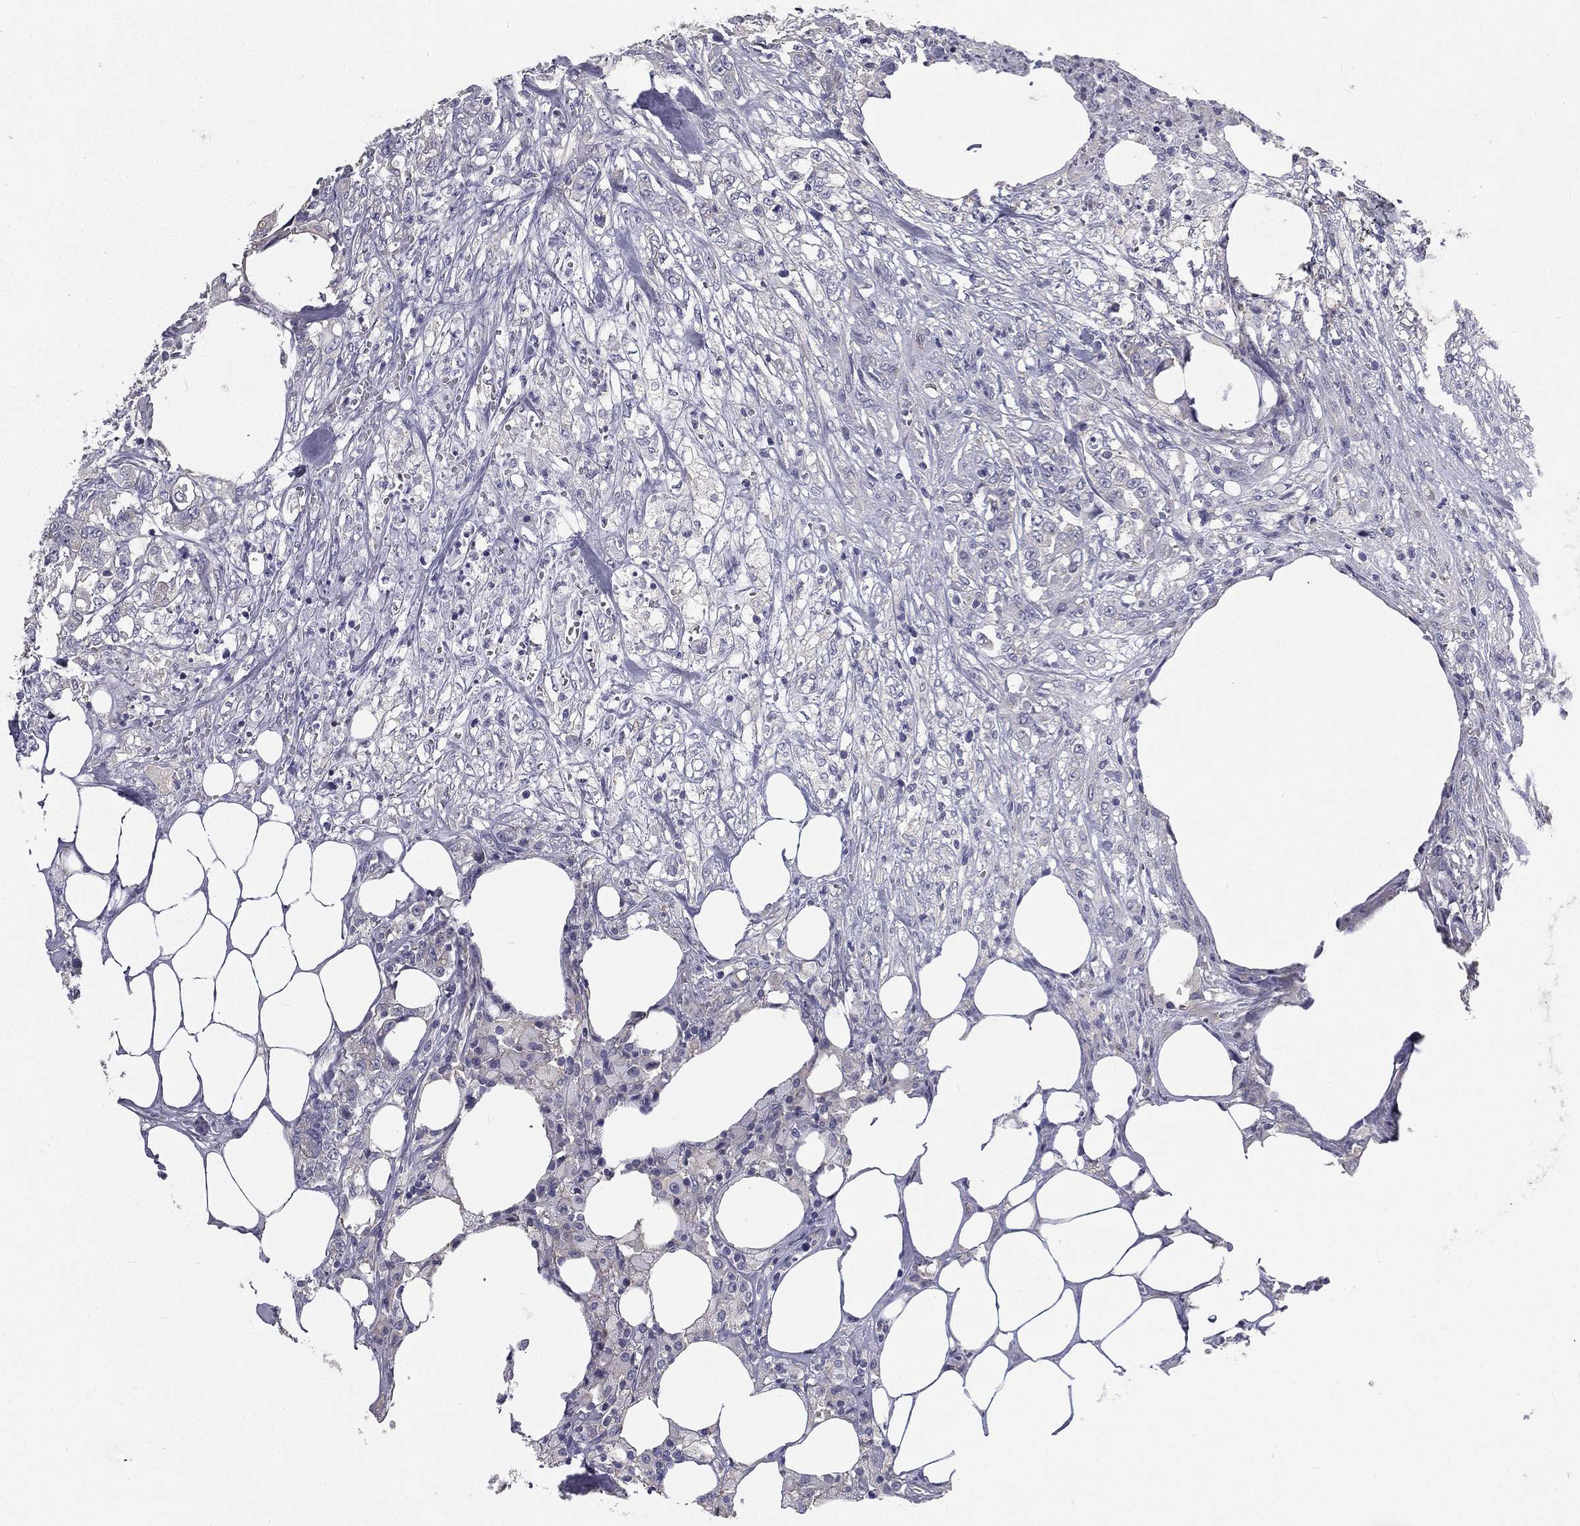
{"staining": {"intensity": "moderate", "quantity": "<25%", "location": "cytoplasmic/membranous"}, "tissue": "colorectal cancer", "cell_type": "Tumor cells", "image_type": "cancer", "snomed": [{"axis": "morphology", "description": "Adenocarcinoma, NOS"}, {"axis": "topography", "description": "Colon"}], "caption": "Protein analysis of colorectal cancer tissue exhibits moderate cytoplasmic/membranous expression in approximately <25% of tumor cells.", "gene": "MUC13", "patient": {"sex": "female", "age": 48}}